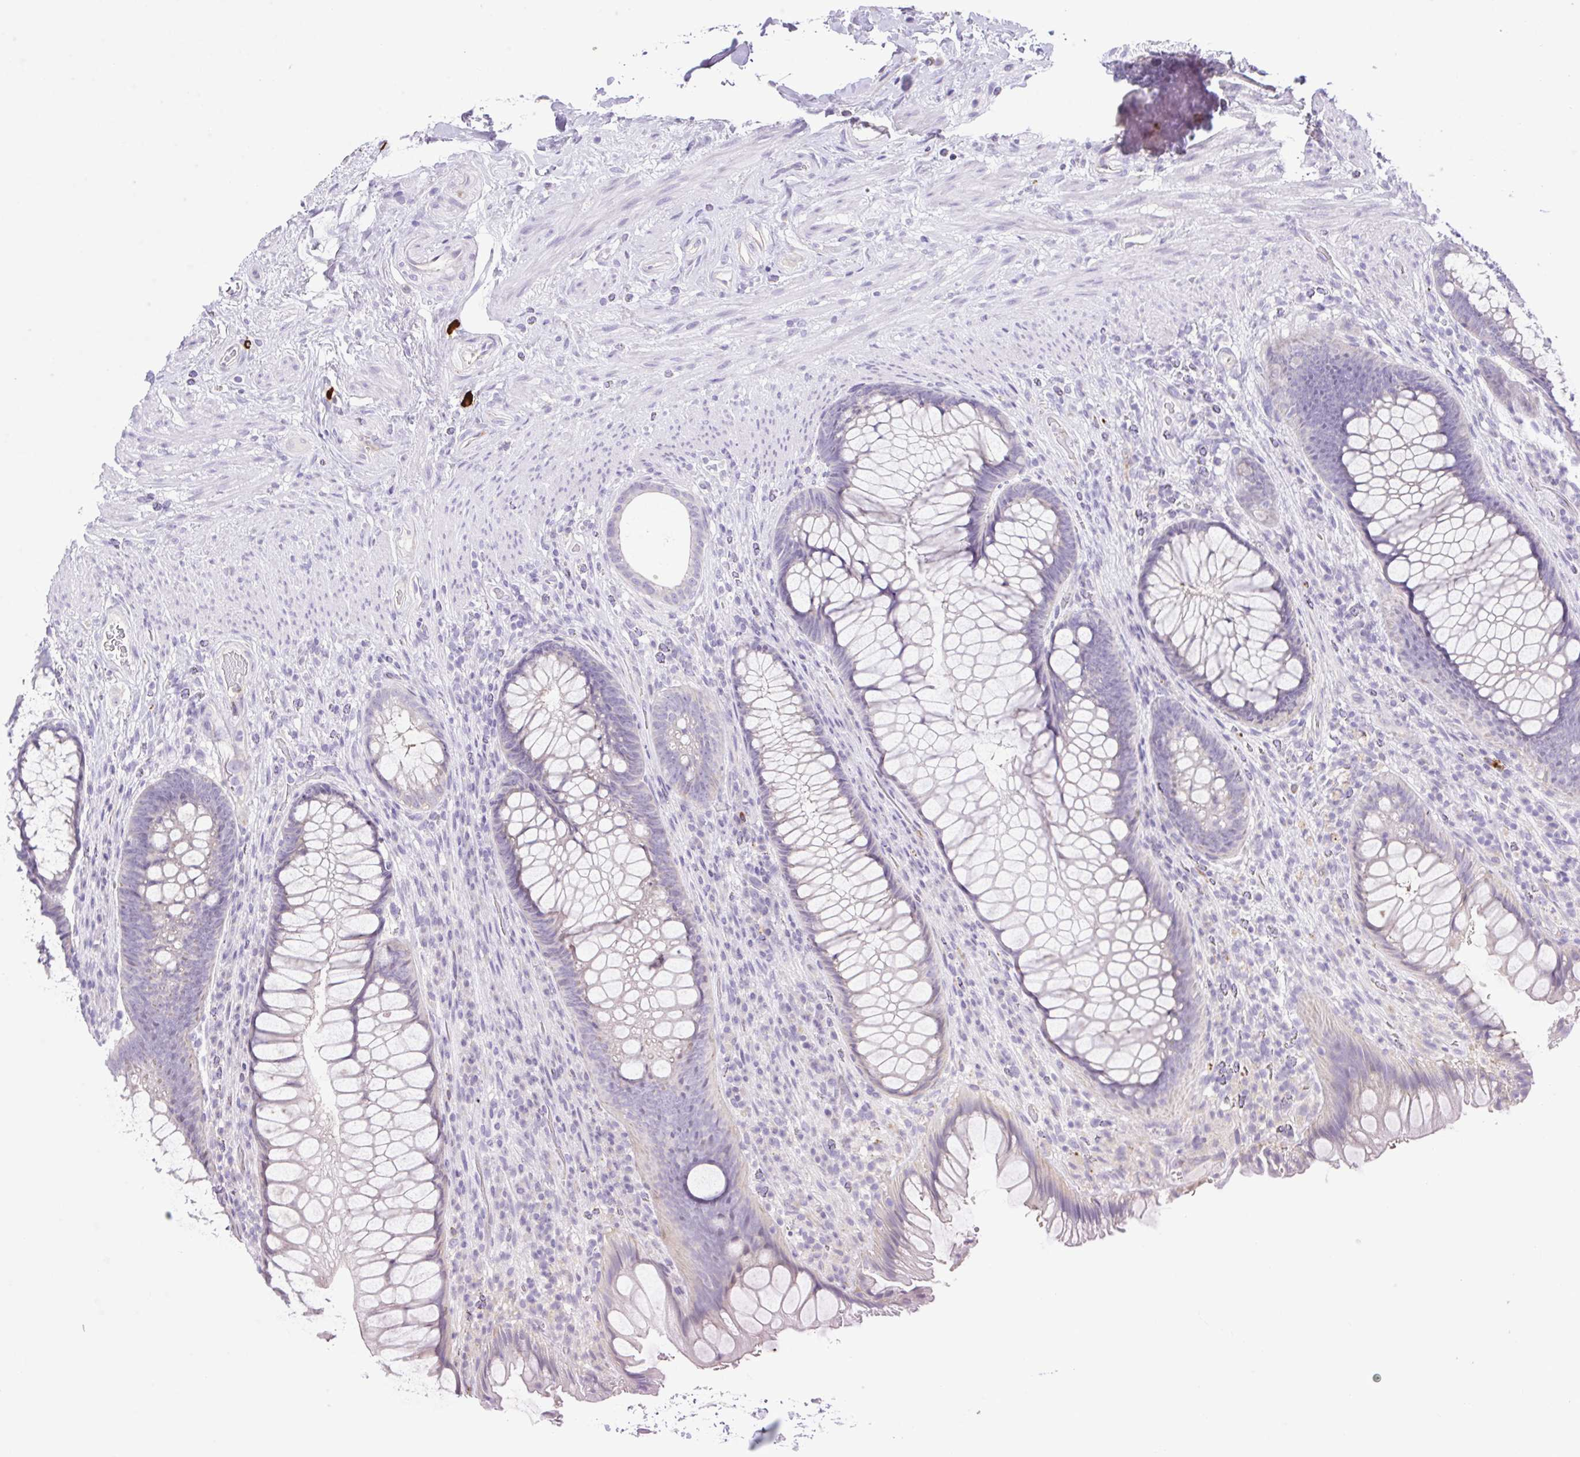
{"staining": {"intensity": "negative", "quantity": "none", "location": "none"}, "tissue": "rectum", "cell_type": "Glandular cells", "image_type": "normal", "snomed": [{"axis": "morphology", "description": "Normal tissue, NOS"}, {"axis": "topography", "description": "Smooth muscle"}, {"axis": "topography", "description": "Rectum"}], "caption": "Protein analysis of normal rectum exhibits no significant positivity in glandular cells. Brightfield microscopy of immunohistochemistry (IHC) stained with DAB (3,3'-diaminobenzidine) (brown) and hematoxylin (blue), captured at high magnification.", "gene": "FAM177B", "patient": {"sex": "male", "age": 53}}